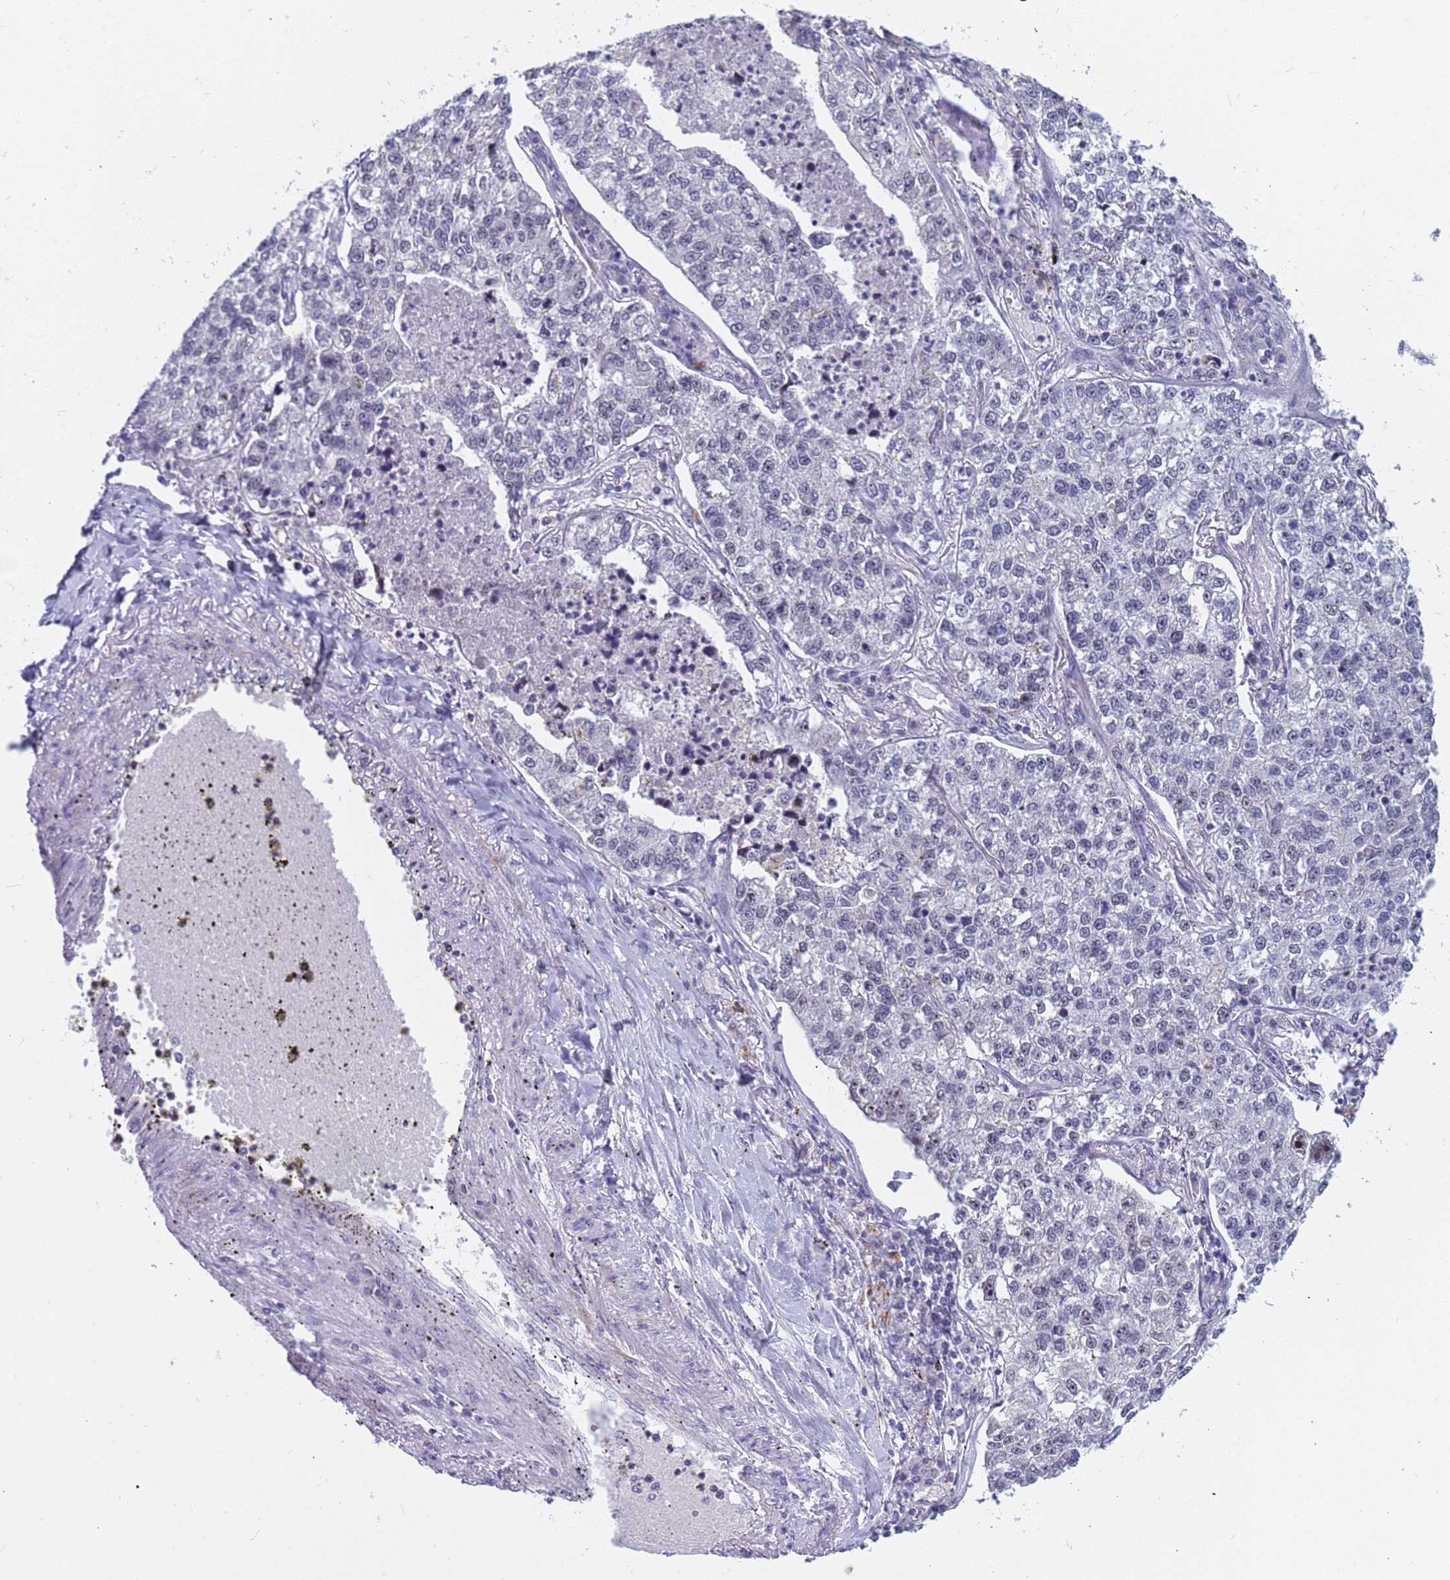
{"staining": {"intensity": "negative", "quantity": "none", "location": "none"}, "tissue": "lung cancer", "cell_type": "Tumor cells", "image_type": "cancer", "snomed": [{"axis": "morphology", "description": "Adenocarcinoma, NOS"}, {"axis": "topography", "description": "Lung"}], "caption": "IHC photomicrograph of neoplastic tissue: human adenocarcinoma (lung) stained with DAB (3,3'-diaminobenzidine) shows no significant protein expression in tumor cells.", "gene": "CXorf65", "patient": {"sex": "male", "age": 49}}